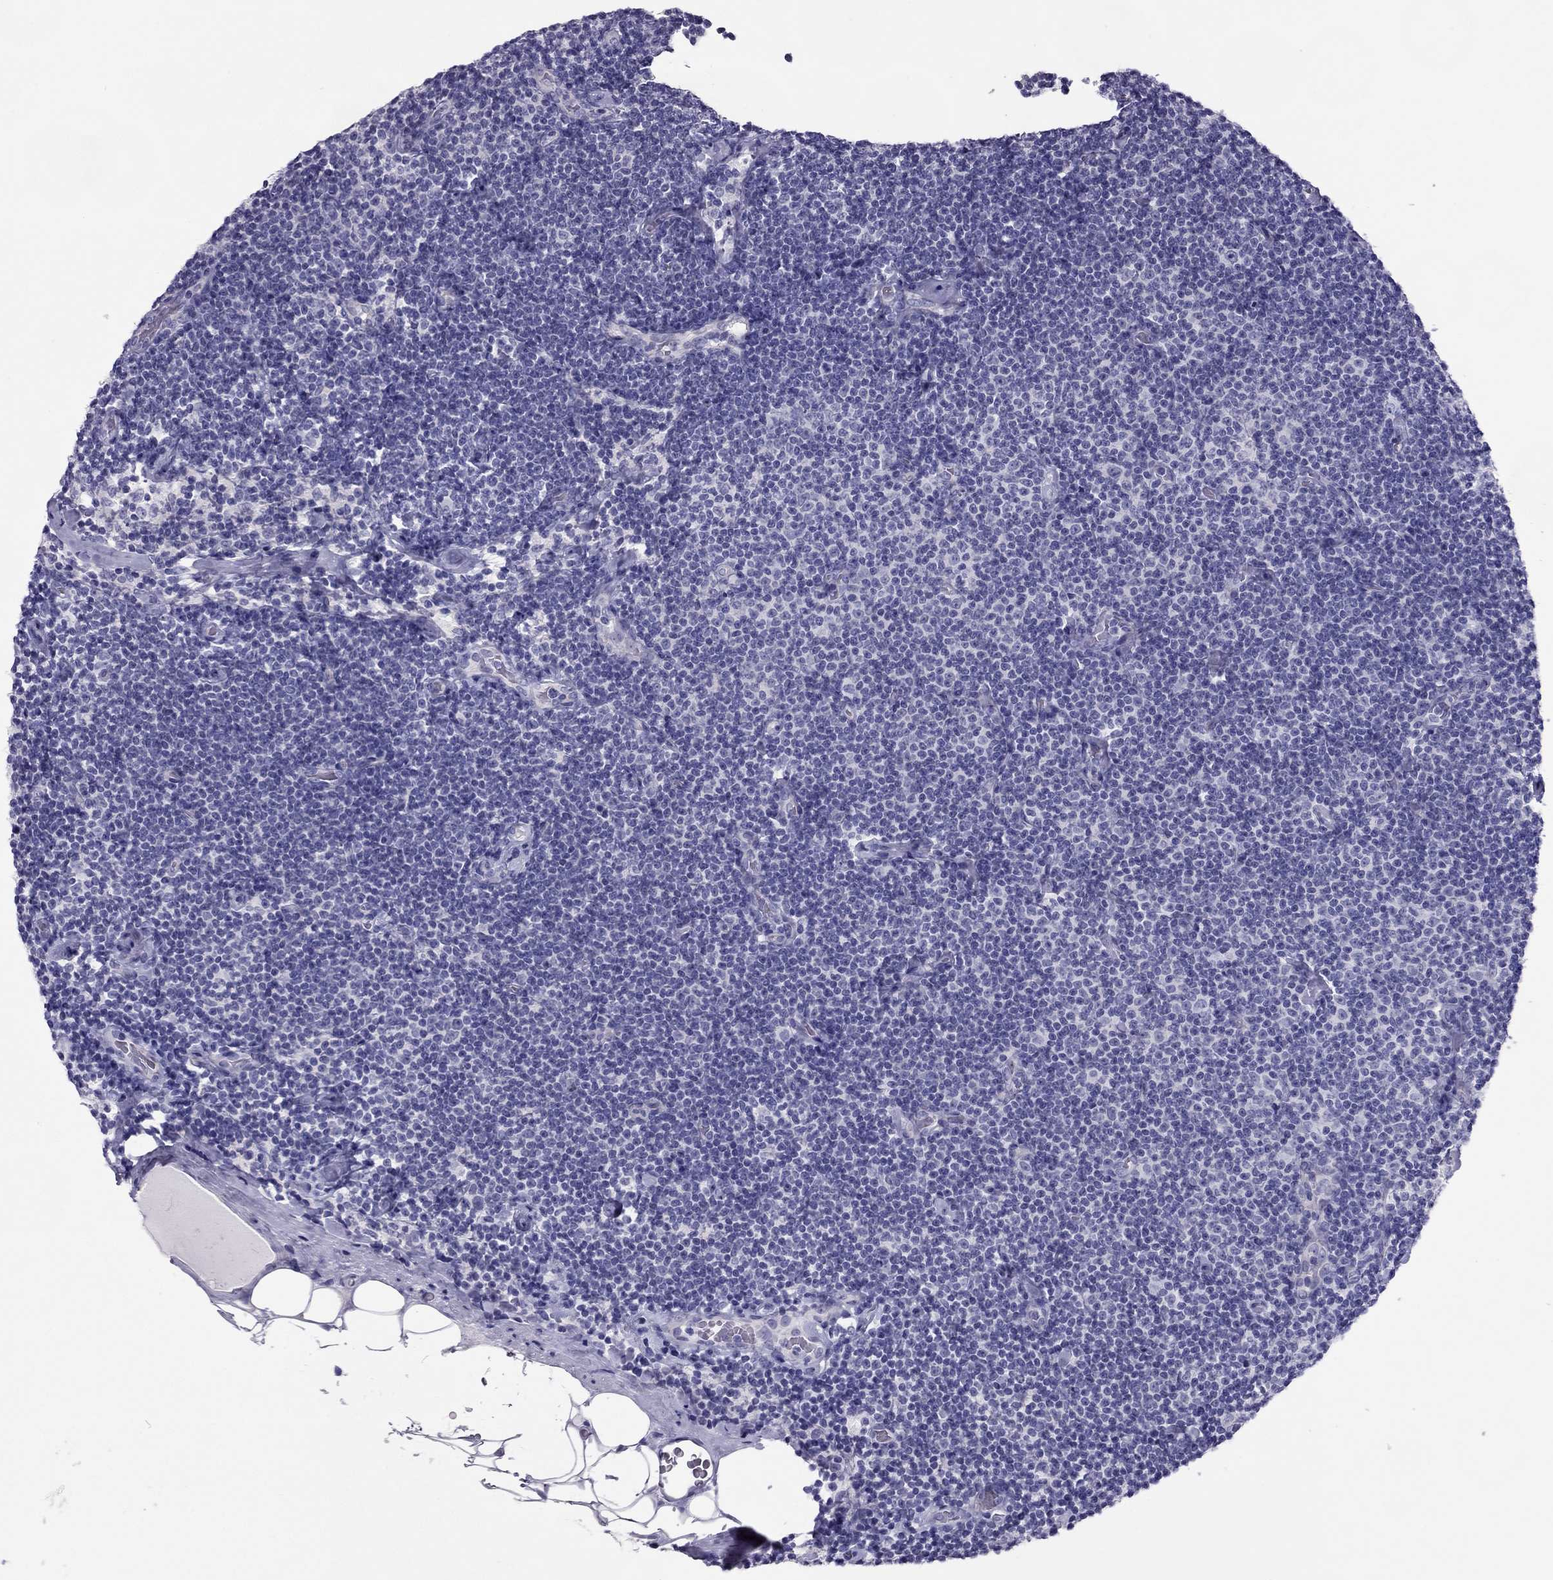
{"staining": {"intensity": "negative", "quantity": "none", "location": "none"}, "tissue": "lymphoma", "cell_type": "Tumor cells", "image_type": "cancer", "snomed": [{"axis": "morphology", "description": "Malignant lymphoma, non-Hodgkin's type, Low grade"}, {"axis": "topography", "description": "Lymph node"}], "caption": "Immunohistochemistry micrograph of human lymphoma stained for a protein (brown), which demonstrates no expression in tumor cells.", "gene": "PDE6A", "patient": {"sex": "male", "age": 81}}